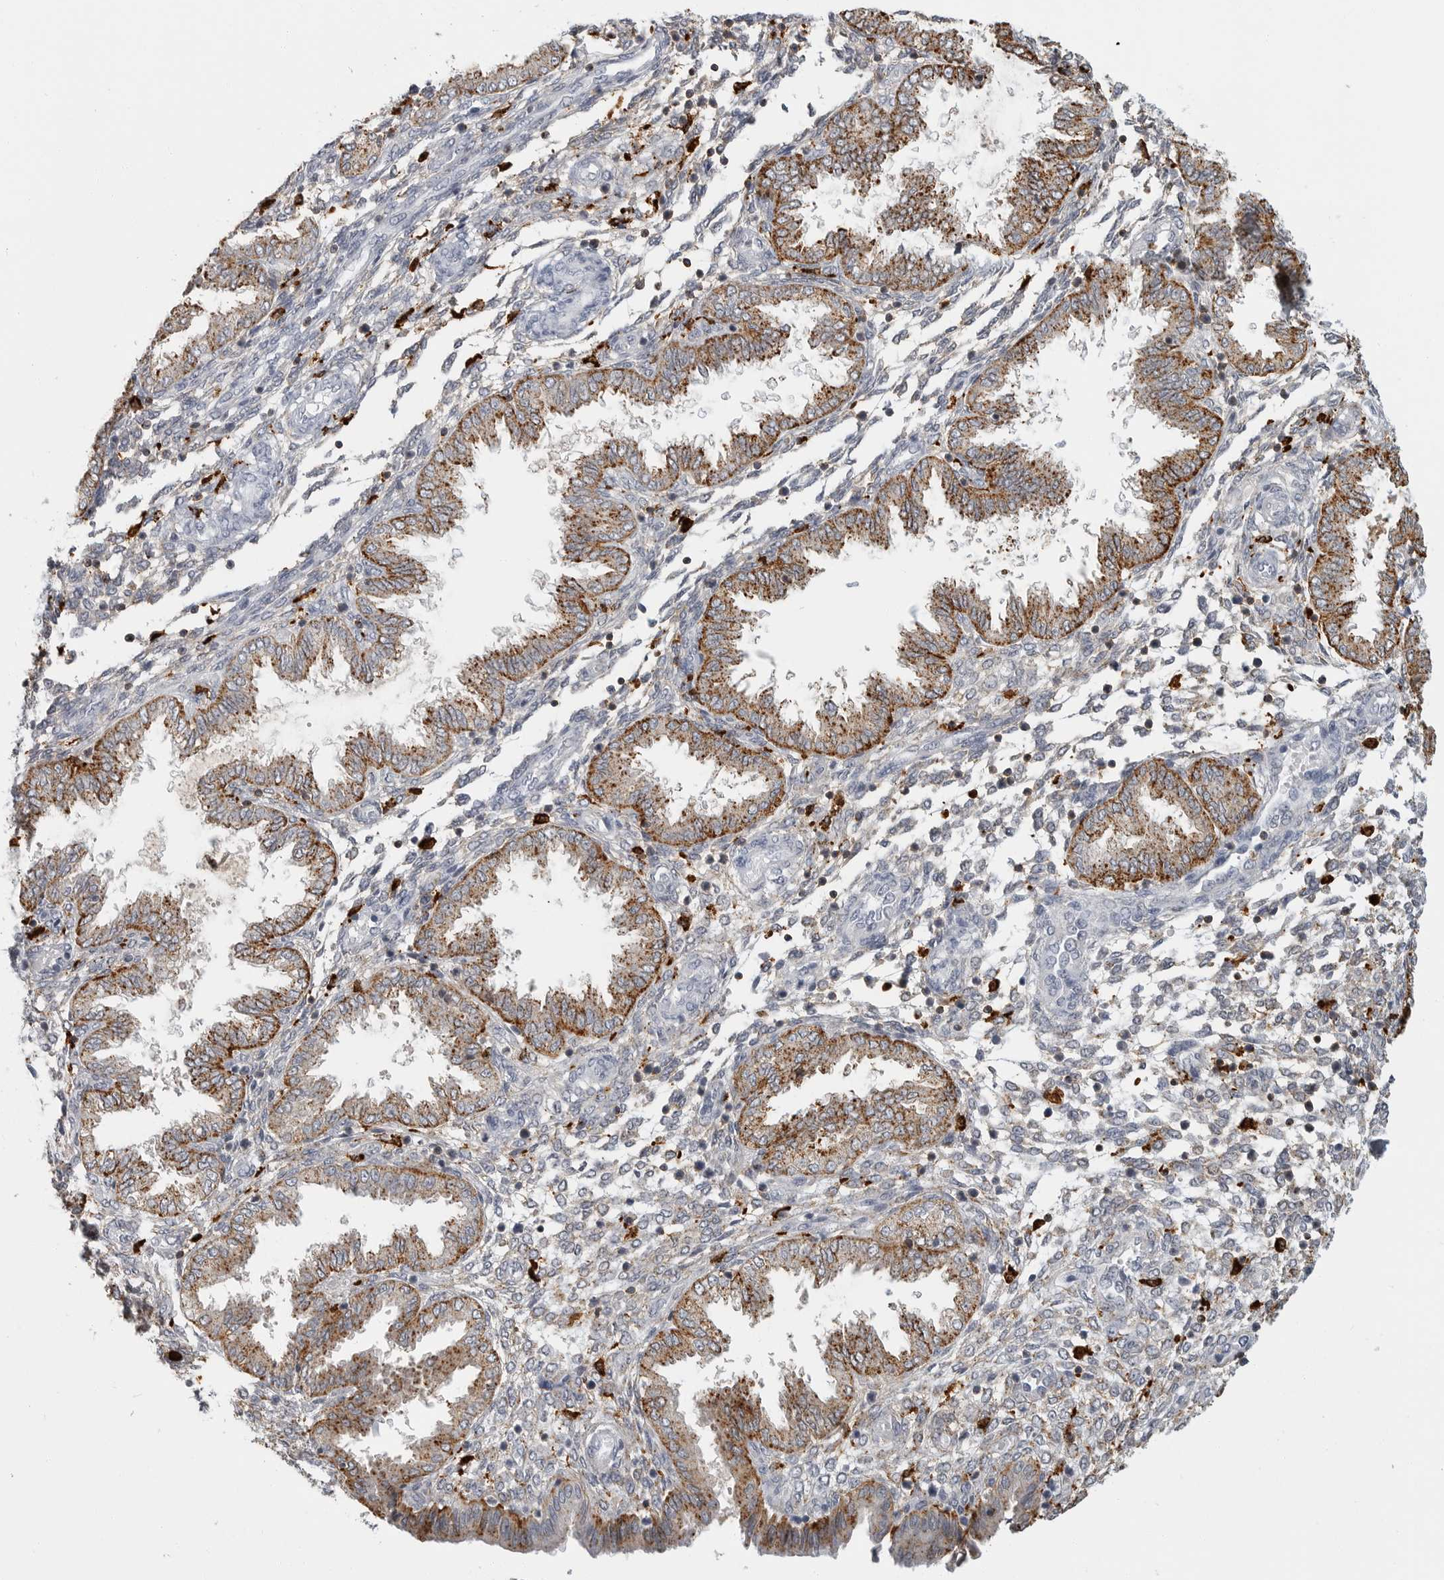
{"staining": {"intensity": "negative", "quantity": "none", "location": "none"}, "tissue": "endometrium", "cell_type": "Cells in endometrial stroma", "image_type": "normal", "snomed": [{"axis": "morphology", "description": "Normal tissue, NOS"}, {"axis": "topography", "description": "Endometrium"}], "caption": "Immunohistochemistry (IHC) image of benign endometrium: endometrium stained with DAB (3,3'-diaminobenzidine) reveals no significant protein expression in cells in endometrial stroma. (Immunohistochemistry, brightfield microscopy, high magnification).", "gene": "IFI30", "patient": {"sex": "female", "age": 33}}